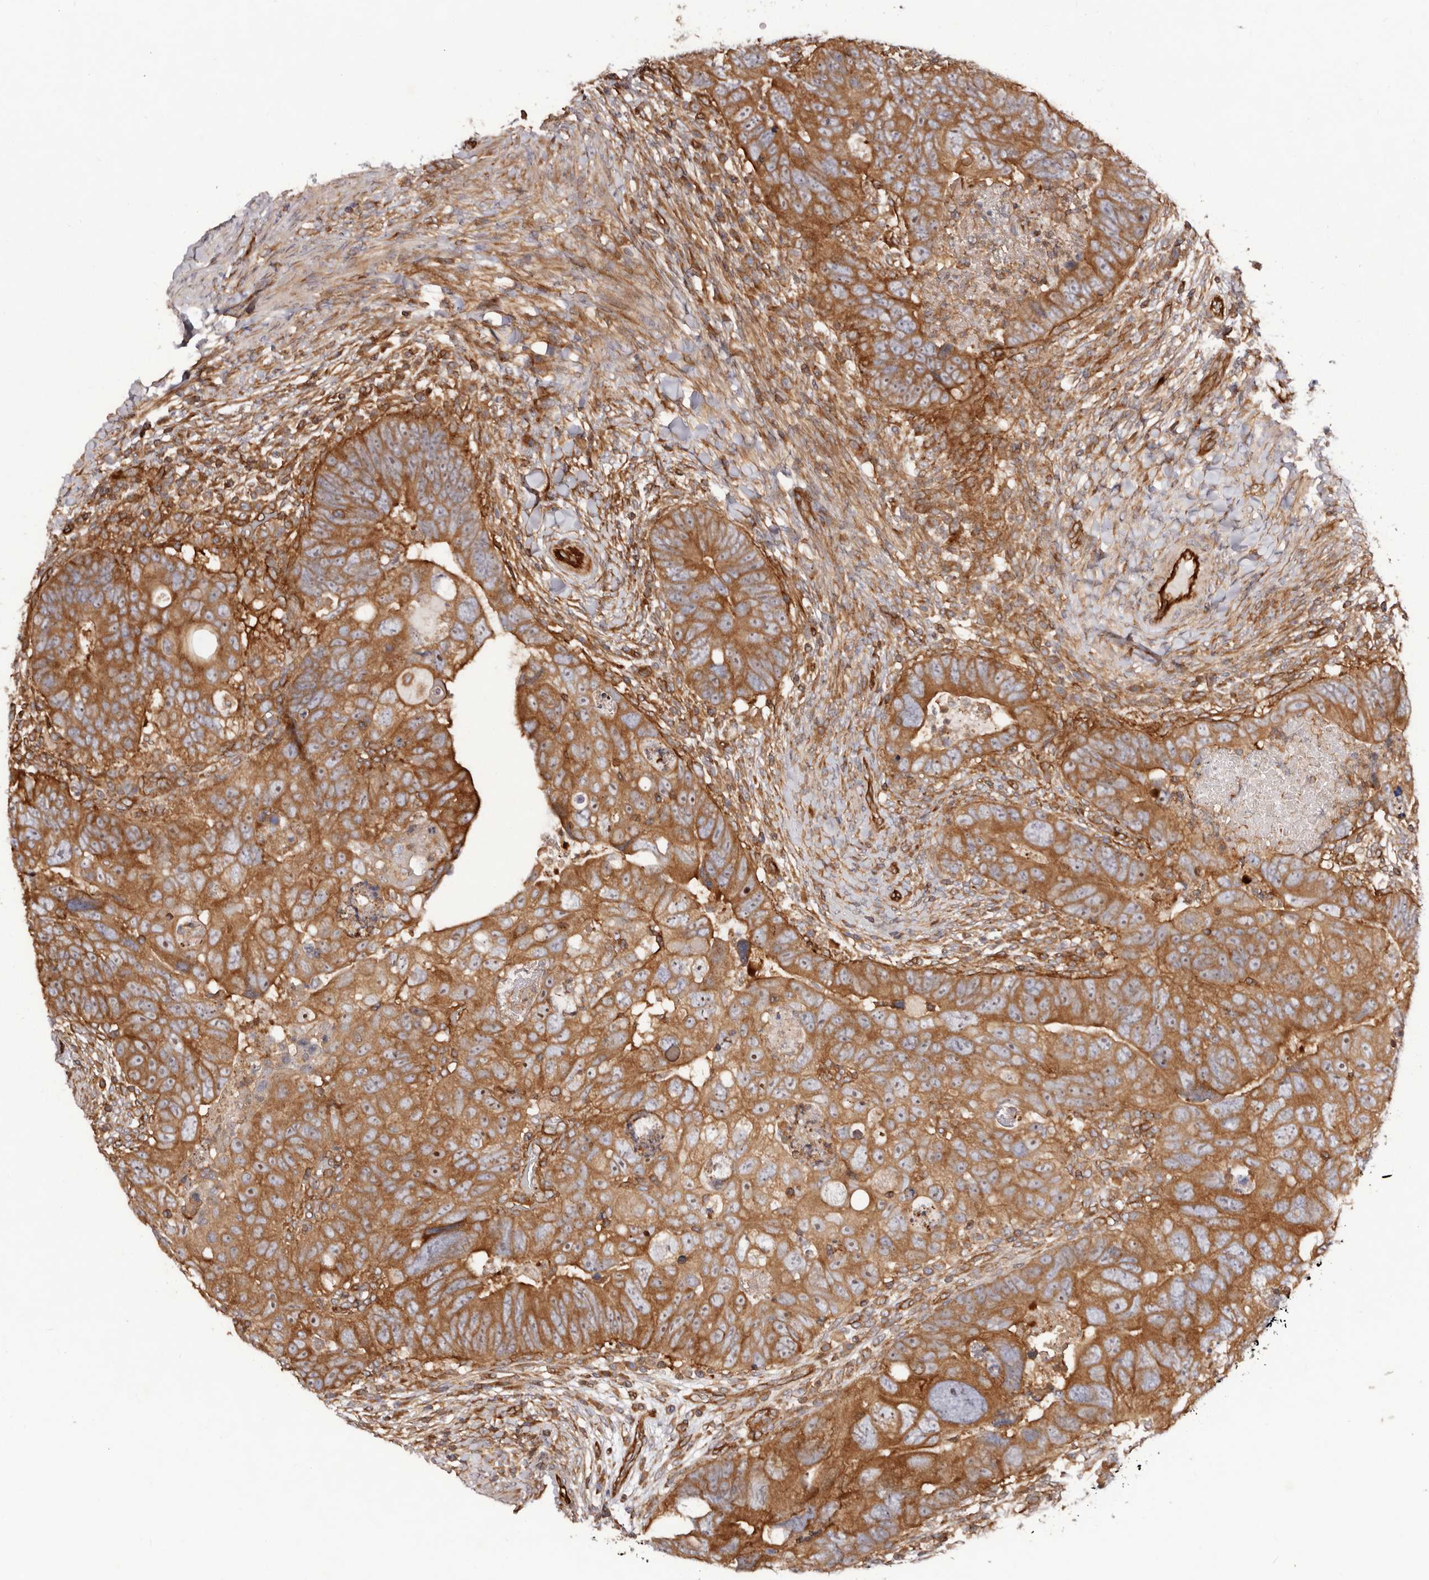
{"staining": {"intensity": "moderate", "quantity": ">75%", "location": "cytoplasmic/membranous,nuclear"}, "tissue": "colorectal cancer", "cell_type": "Tumor cells", "image_type": "cancer", "snomed": [{"axis": "morphology", "description": "Adenocarcinoma, NOS"}, {"axis": "topography", "description": "Rectum"}], "caption": "A histopathology image of colorectal adenocarcinoma stained for a protein exhibits moderate cytoplasmic/membranous and nuclear brown staining in tumor cells.", "gene": "RPS6", "patient": {"sex": "male", "age": 59}}